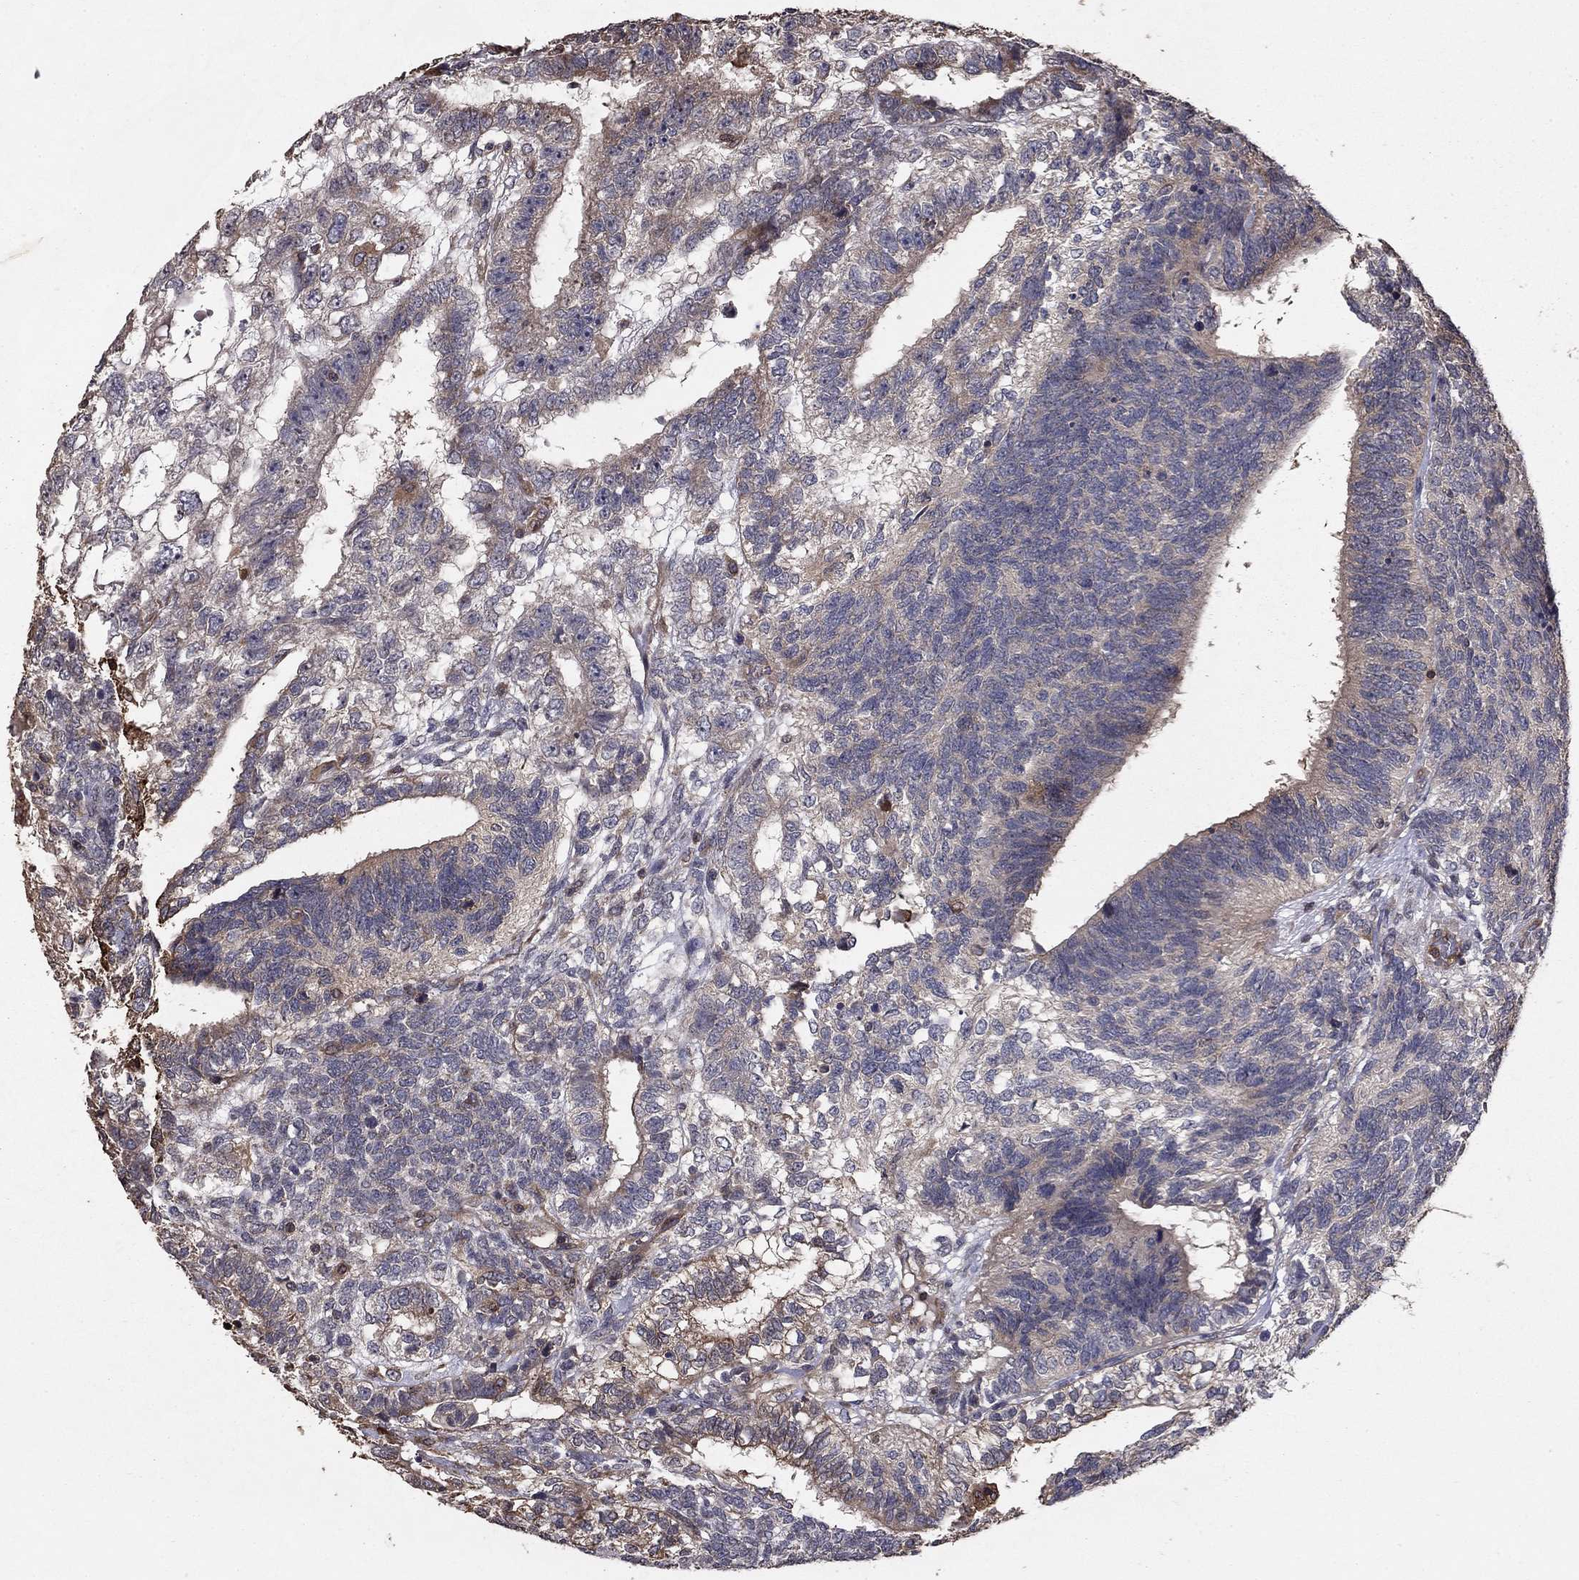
{"staining": {"intensity": "negative", "quantity": "none", "location": "none"}, "tissue": "testis cancer", "cell_type": "Tumor cells", "image_type": "cancer", "snomed": [{"axis": "morphology", "description": "Seminoma, NOS"}, {"axis": "morphology", "description": "Carcinoma, Embryonal, NOS"}, {"axis": "topography", "description": "Testis"}], "caption": "The image displays no significant positivity in tumor cells of testis seminoma.", "gene": "GYG1", "patient": {"sex": "male", "age": 41}}